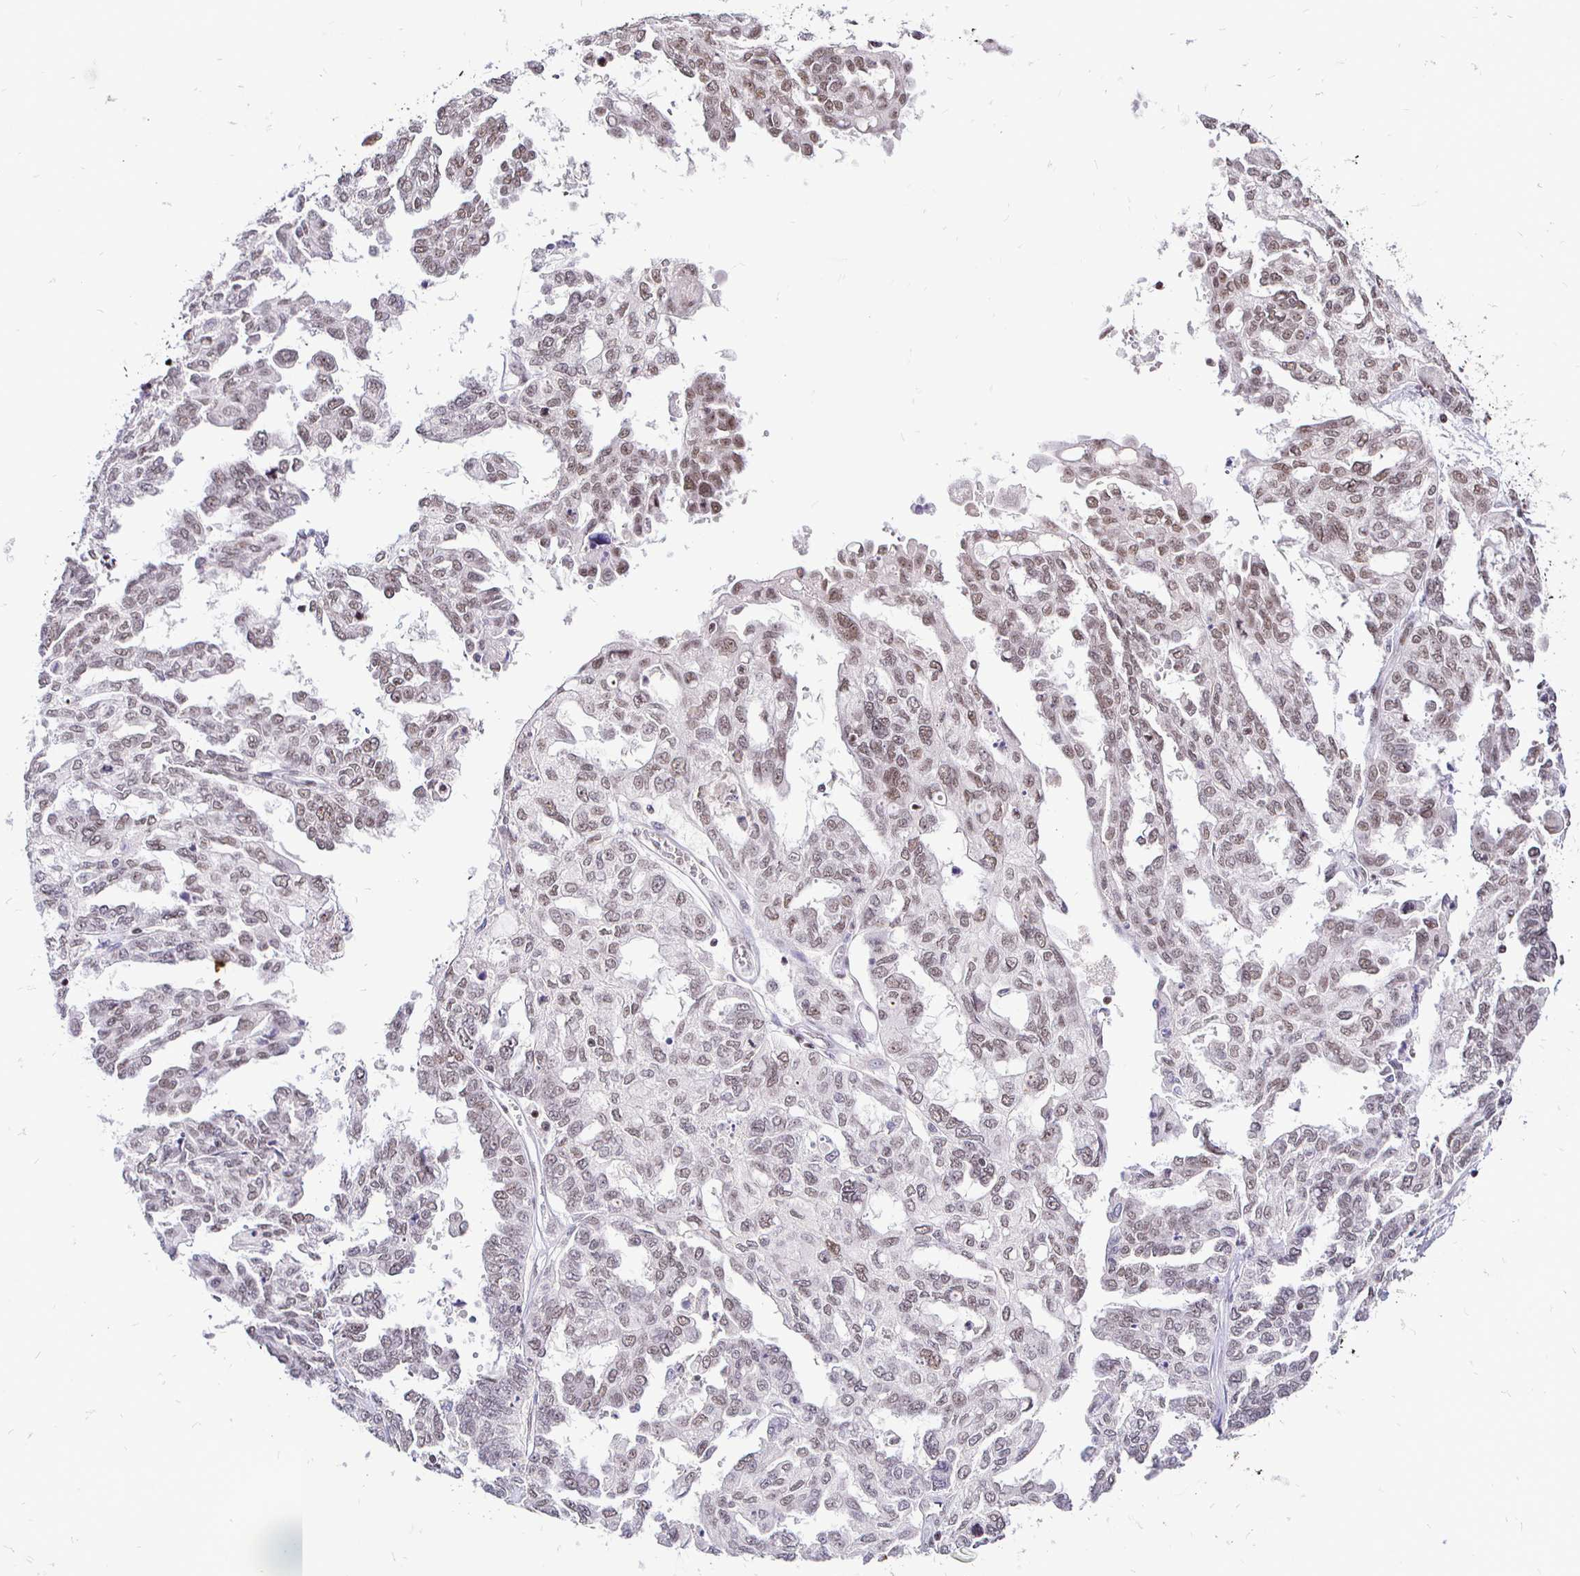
{"staining": {"intensity": "weak", "quantity": "25%-75%", "location": "nuclear"}, "tissue": "ovarian cancer", "cell_type": "Tumor cells", "image_type": "cancer", "snomed": [{"axis": "morphology", "description": "Cystadenocarcinoma, serous, NOS"}, {"axis": "topography", "description": "Ovary"}], "caption": "Protein positivity by immunohistochemistry displays weak nuclear positivity in about 25%-75% of tumor cells in ovarian cancer (serous cystadenocarcinoma). Using DAB (brown) and hematoxylin (blue) stains, captured at high magnification using brightfield microscopy.", "gene": "SIN3A", "patient": {"sex": "female", "age": 53}}